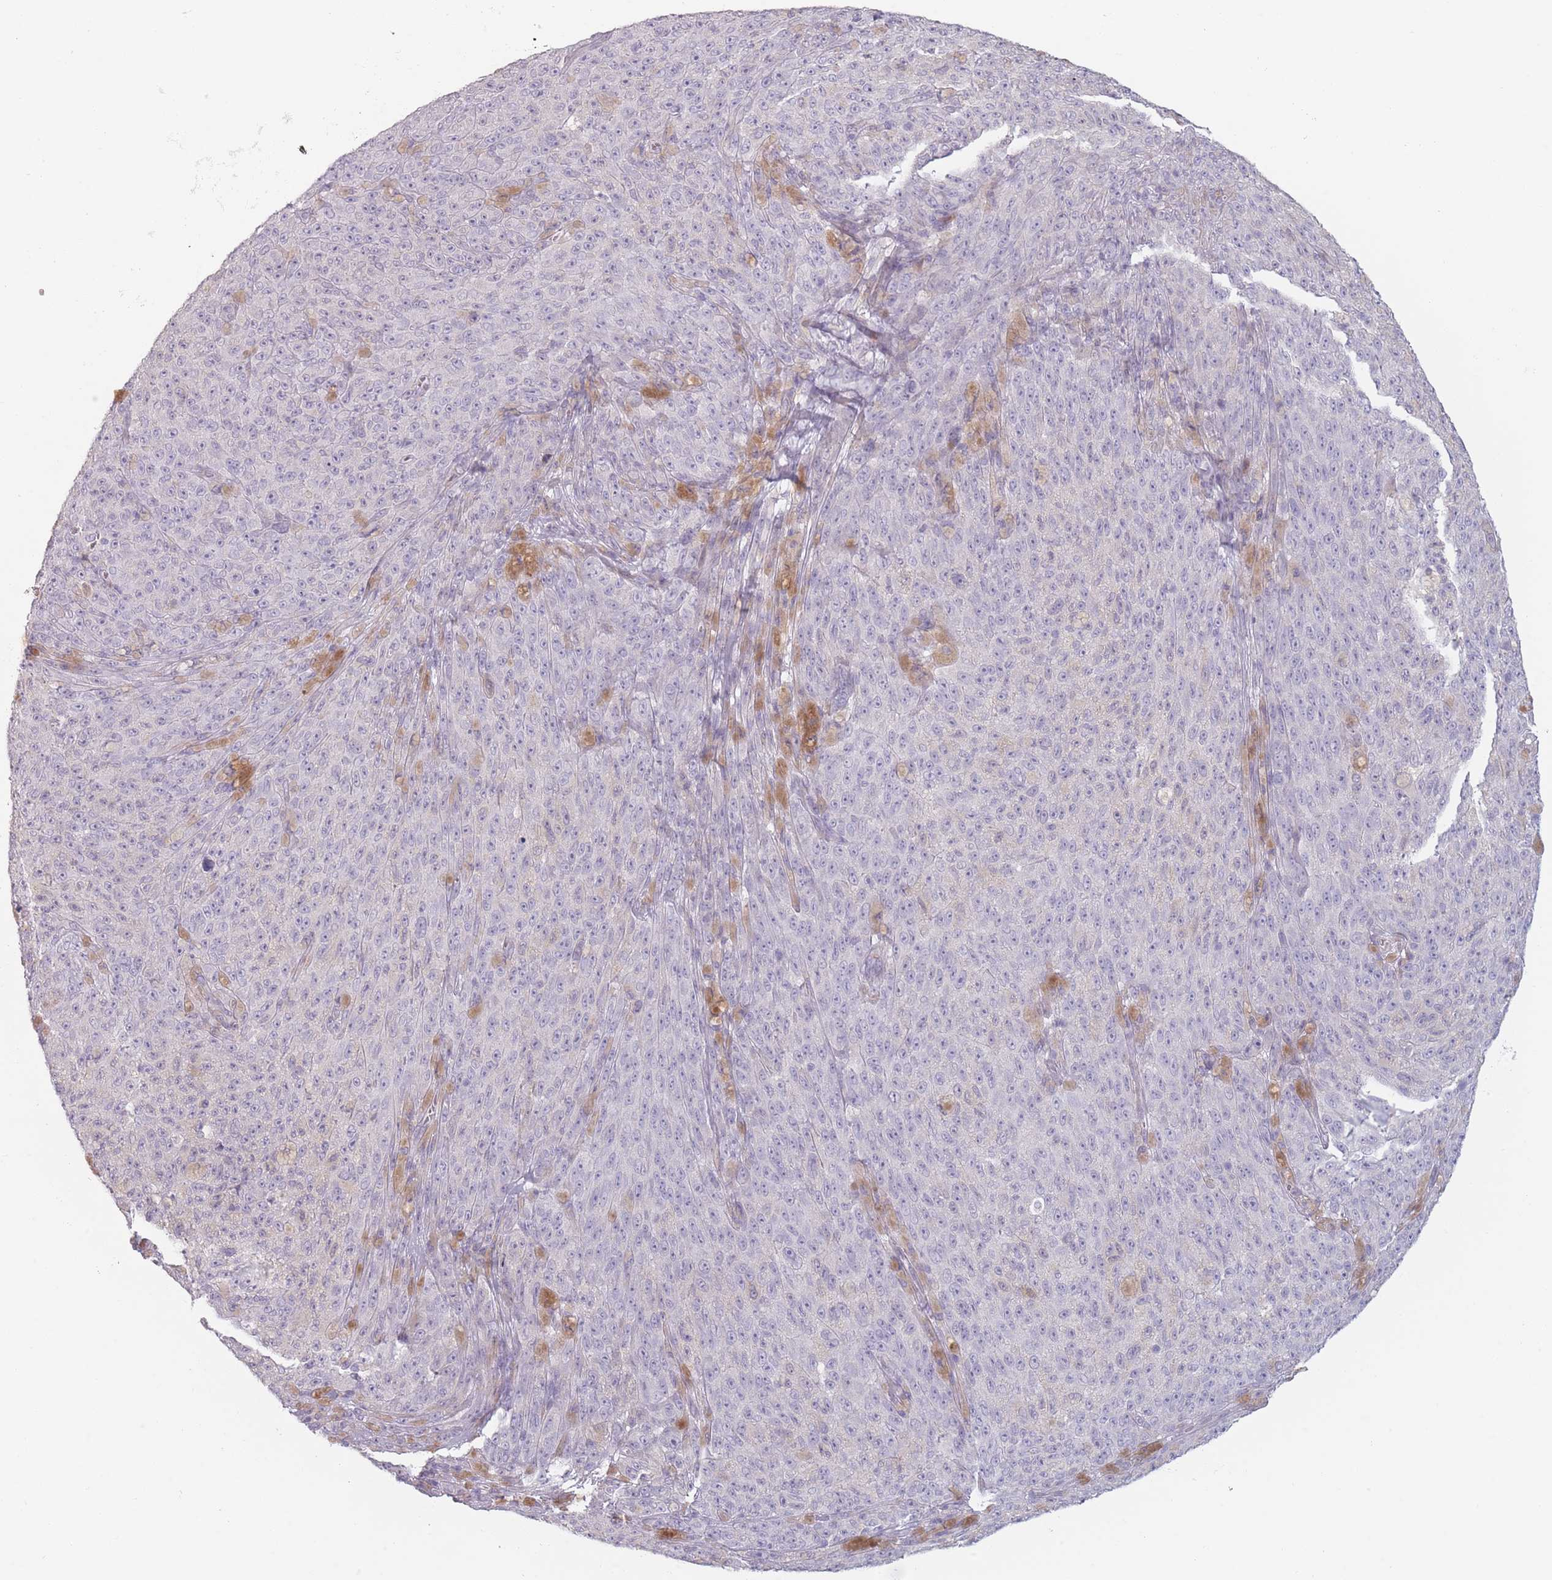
{"staining": {"intensity": "negative", "quantity": "none", "location": "none"}, "tissue": "melanoma", "cell_type": "Tumor cells", "image_type": "cancer", "snomed": [{"axis": "morphology", "description": "Malignant melanoma, NOS"}, {"axis": "topography", "description": "Skin"}], "caption": "Histopathology image shows no protein expression in tumor cells of melanoma tissue.", "gene": "RASL10B", "patient": {"sex": "female", "age": 82}}